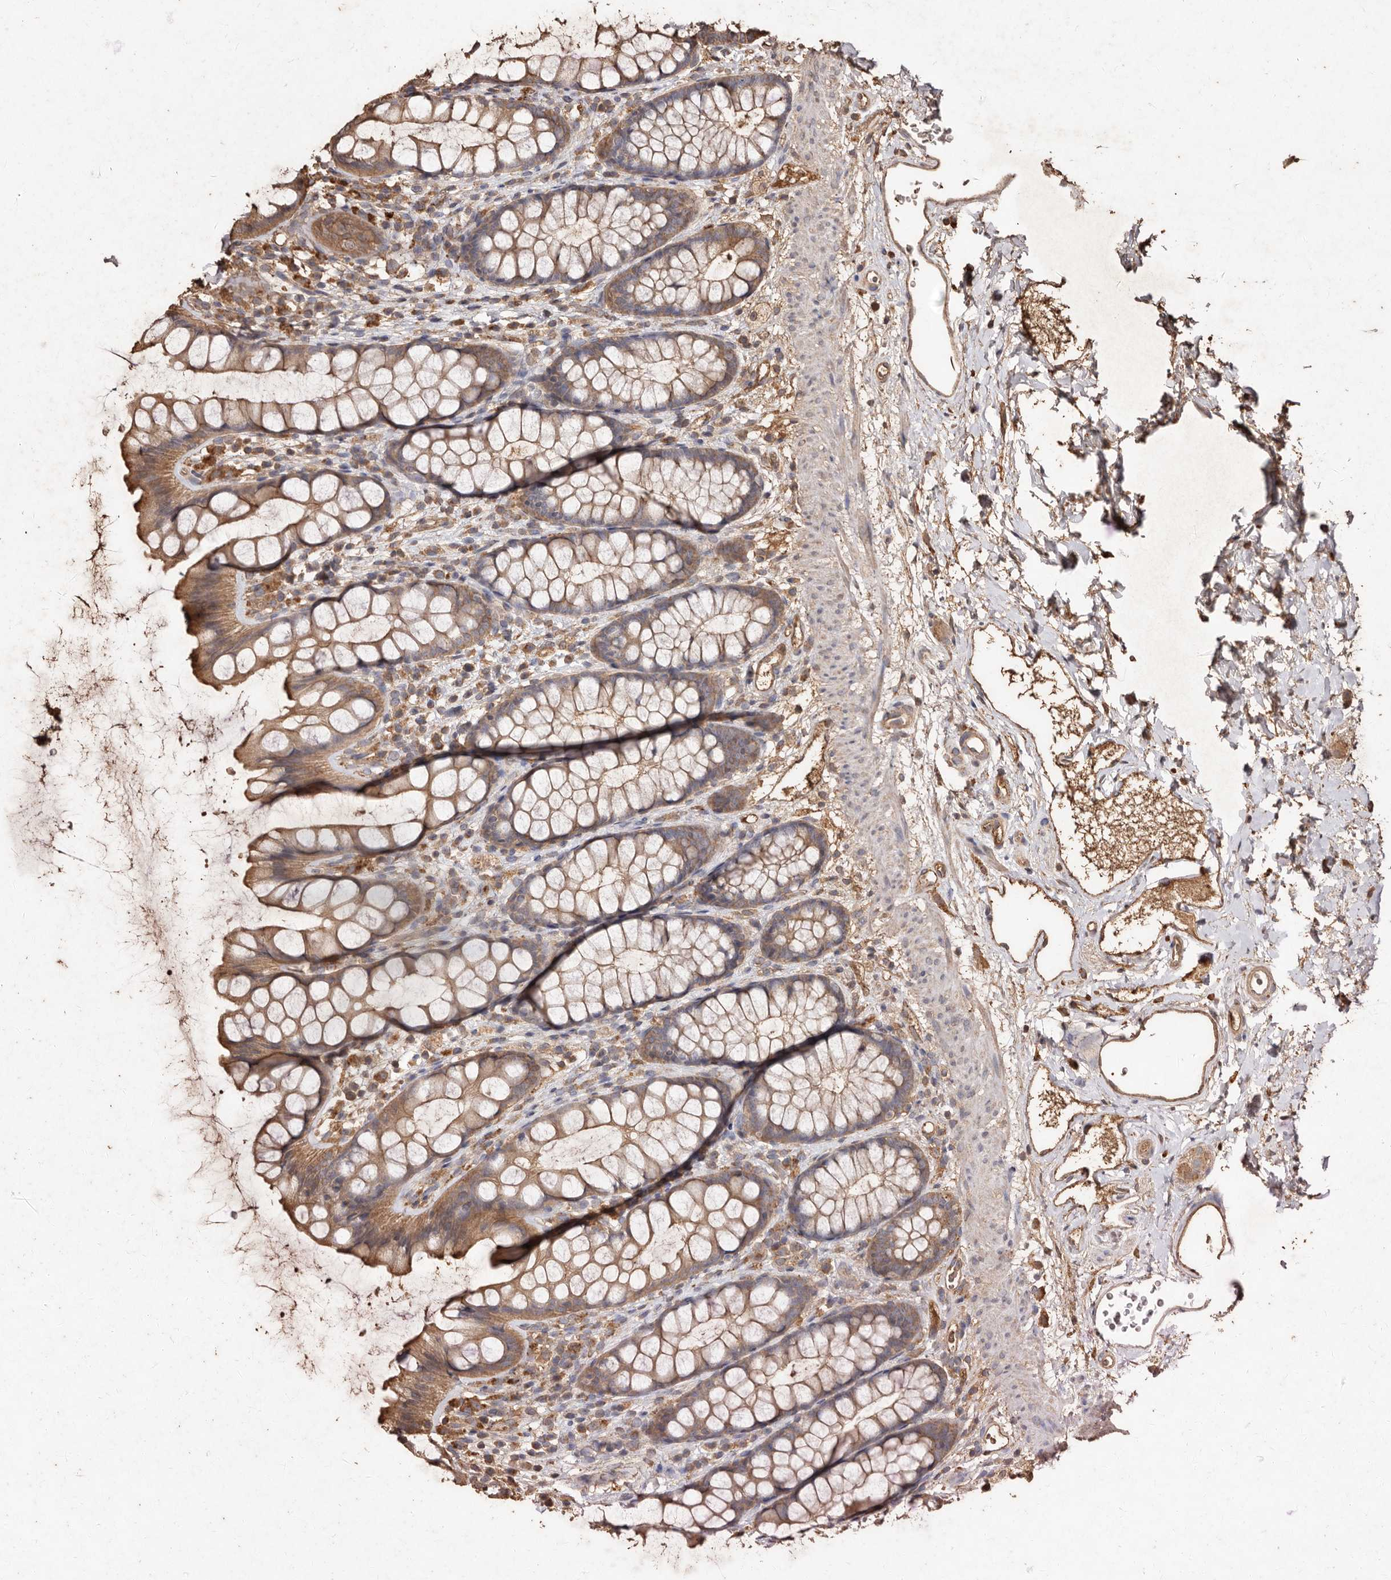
{"staining": {"intensity": "moderate", "quantity": ">75%", "location": "cytoplasmic/membranous"}, "tissue": "rectum", "cell_type": "Glandular cells", "image_type": "normal", "snomed": [{"axis": "morphology", "description": "Normal tissue, NOS"}, {"axis": "topography", "description": "Rectum"}], "caption": "DAB (3,3'-diaminobenzidine) immunohistochemical staining of unremarkable human rectum displays moderate cytoplasmic/membranous protein staining in about >75% of glandular cells.", "gene": "FARS2", "patient": {"sex": "female", "age": 65}}